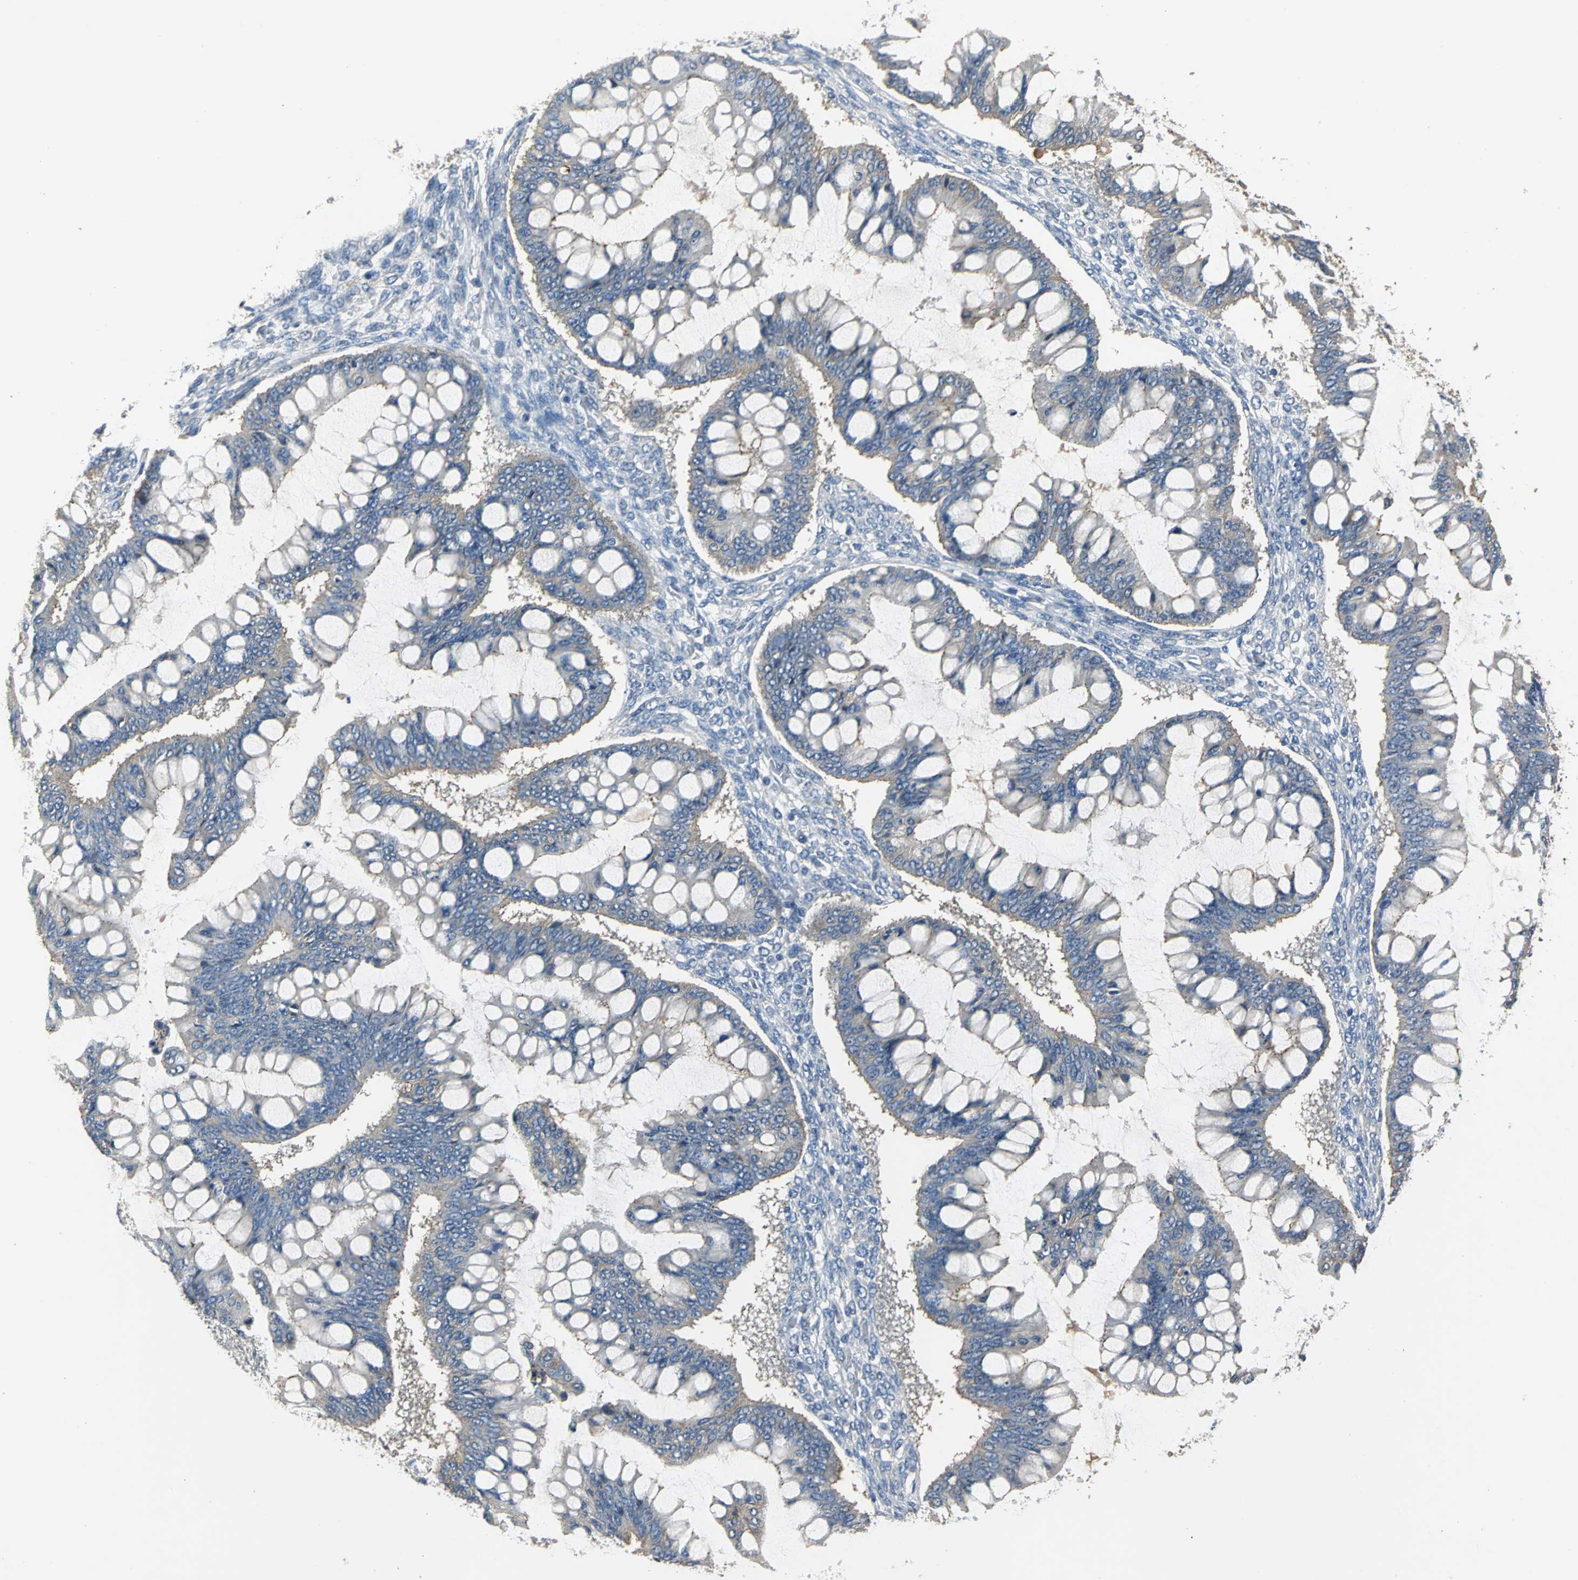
{"staining": {"intensity": "weak", "quantity": ">75%", "location": "cytoplasmic/membranous"}, "tissue": "ovarian cancer", "cell_type": "Tumor cells", "image_type": "cancer", "snomed": [{"axis": "morphology", "description": "Cystadenocarcinoma, mucinous, NOS"}, {"axis": "topography", "description": "Ovary"}], "caption": "The immunohistochemical stain shows weak cytoplasmic/membranous staining in tumor cells of mucinous cystadenocarcinoma (ovarian) tissue. (Brightfield microscopy of DAB IHC at high magnification).", "gene": "OCLN", "patient": {"sex": "female", "age": 73}}